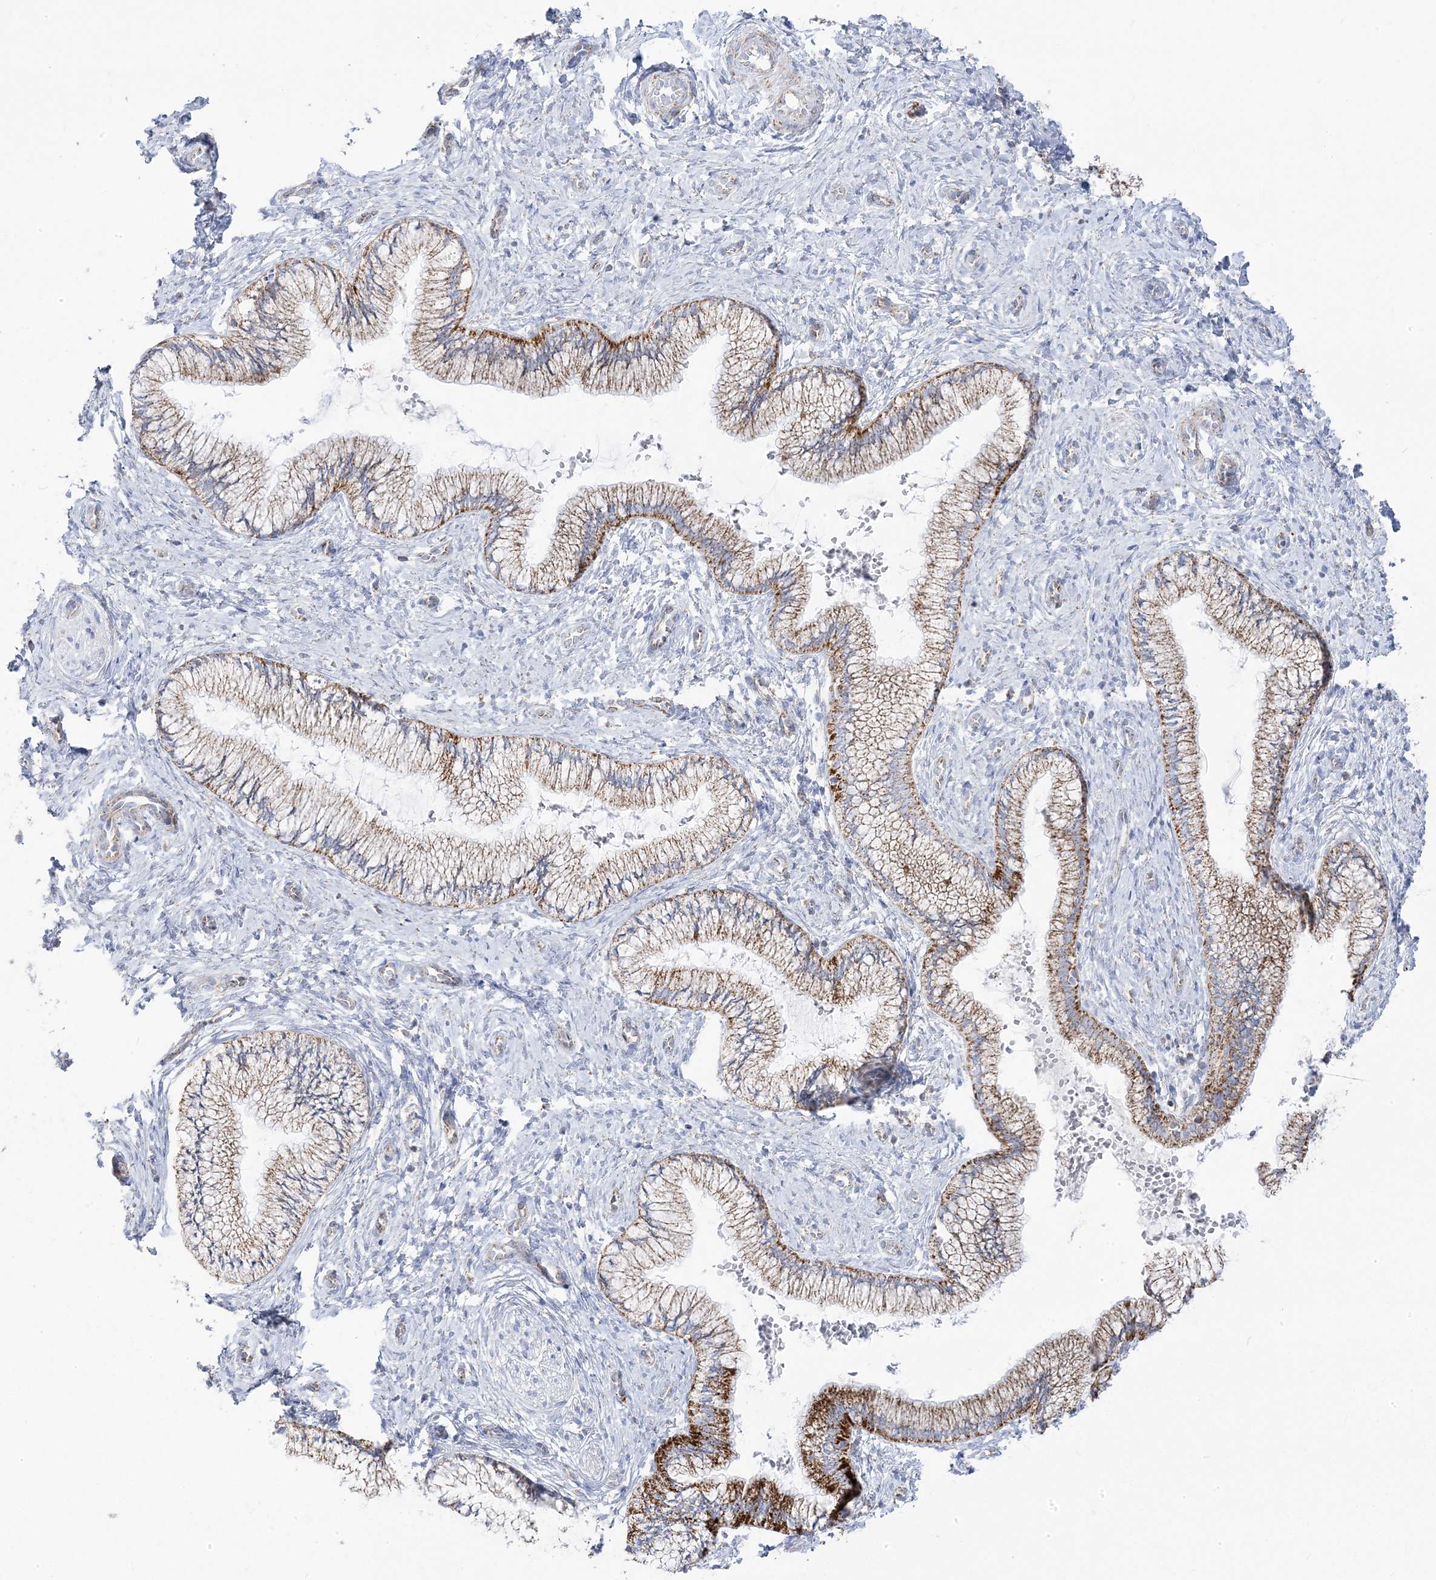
{"staining": {"intensity": "moderate", "quantity": "25%-75%", "location": "cytoplasmic/membranous"}, "tissue": "cervix", "cell_type": "Glandular cells", "image_type": "normal", "snomed": [{"axis": "morphology", "description": "Normal tissue, NOS"}, {"axis": "topography", "description": "Cervix"}], "caption": "A brown stain highlights moderate cytoplasmic/membranous staining of a protein in glandular cells of unremarkable human cervix.", "gene": "PCCB", "patient": {"sex": "female", "age": 27}}